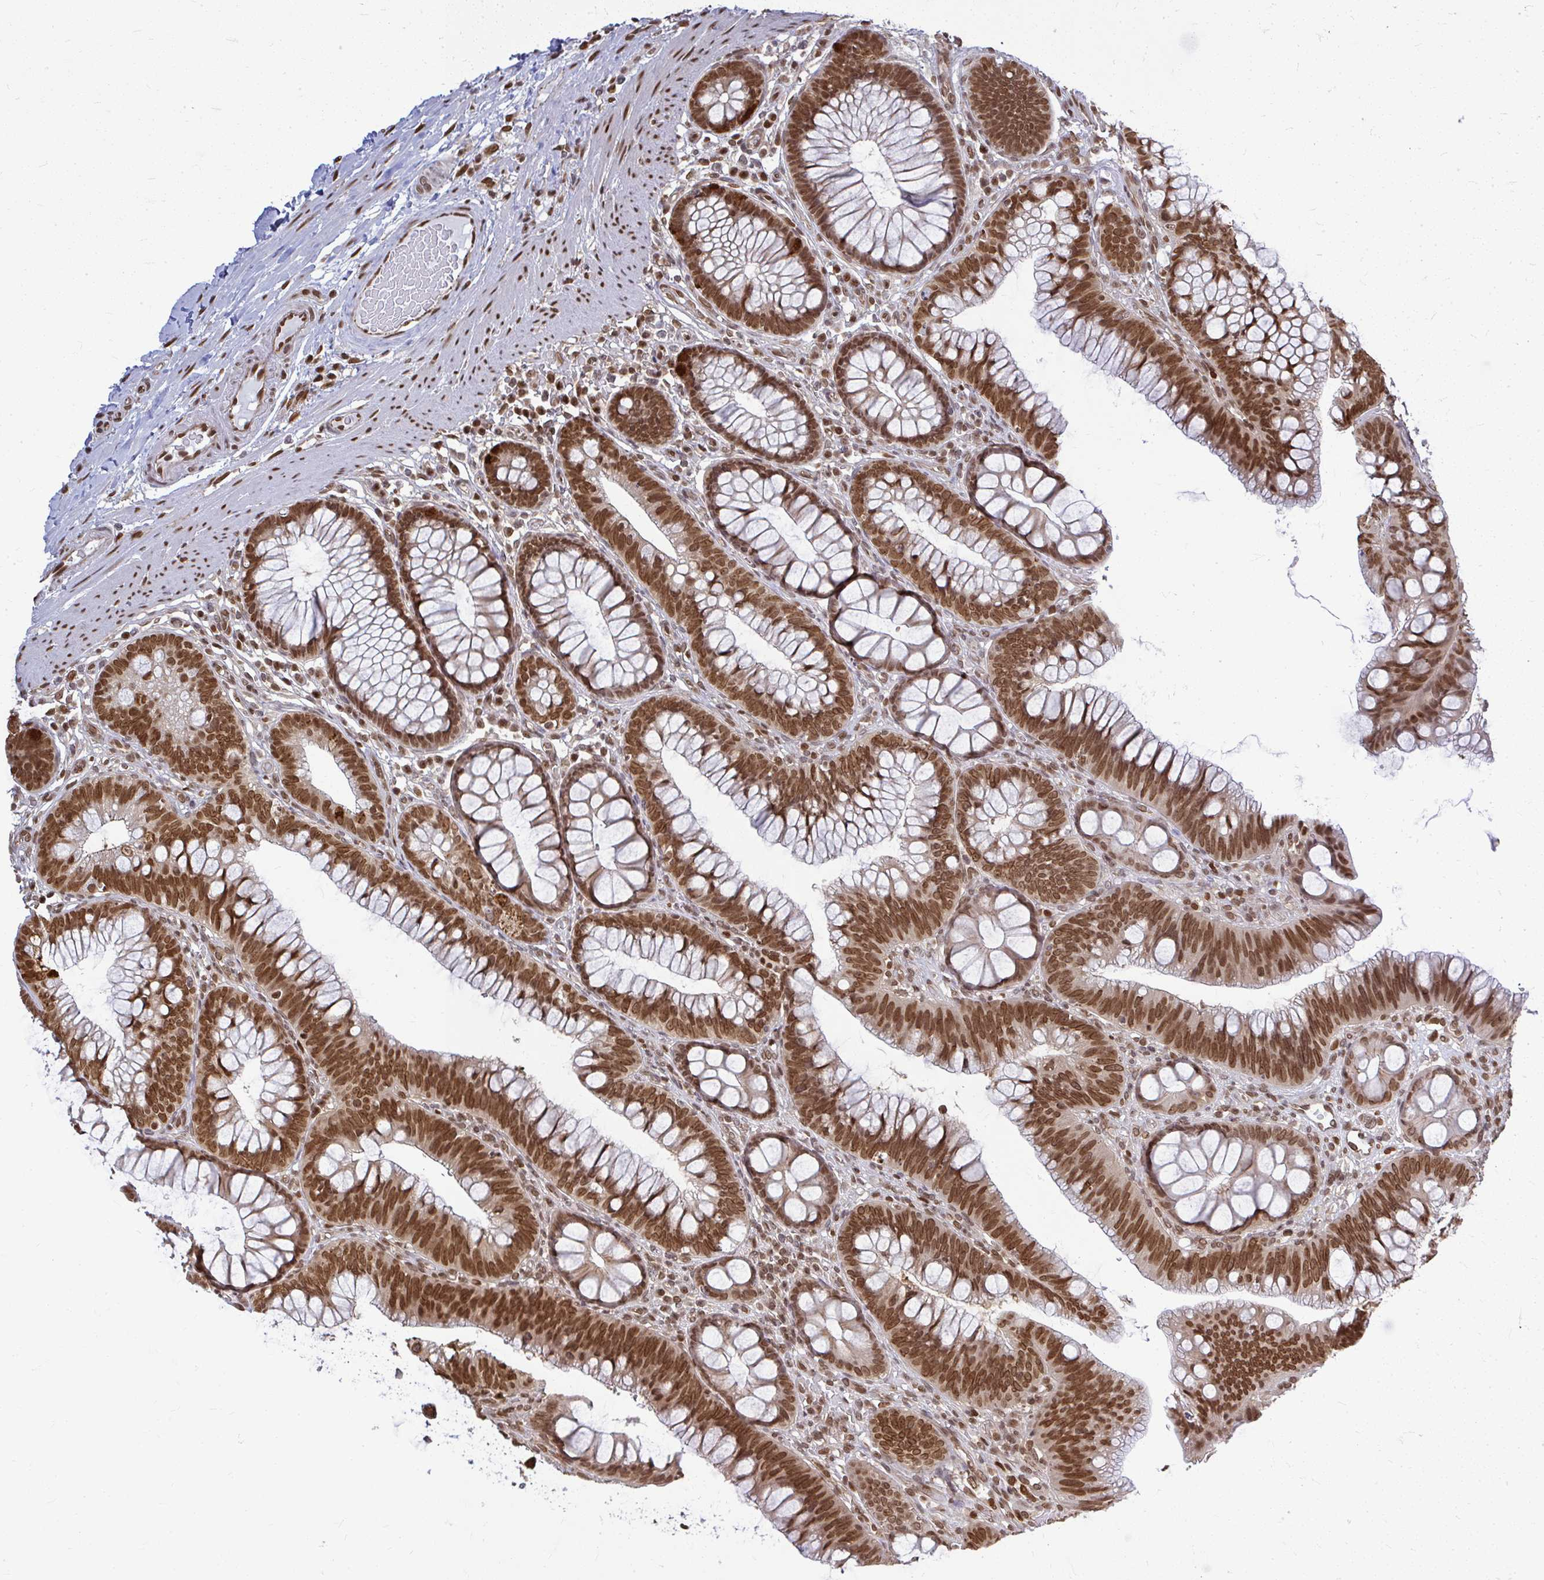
{"staining": {"intensity": "moderate", "quantity": ">75%", "location": "nuclear"}, "tissue": "colon", "cell_type": "Endothelial cells", "image_type": "normal", "snomed": [{"axis": "morphology", "description": "Normal tissue, NOS"}, {"axis": "morphology", "description": "Adenoma, NOS"}, {"axis": "topography", "description": "Soft tissue"}, {"axis": "topography", "description": "Colon"}], "caption": "Protein expression by immunohistochemistry (IHC) demonstrates moderate nuclear staining in approximately >75% of endothelial cells in benign colon.", "gene": "XPO1", "patient": {"sex": "male", "age": 47}}